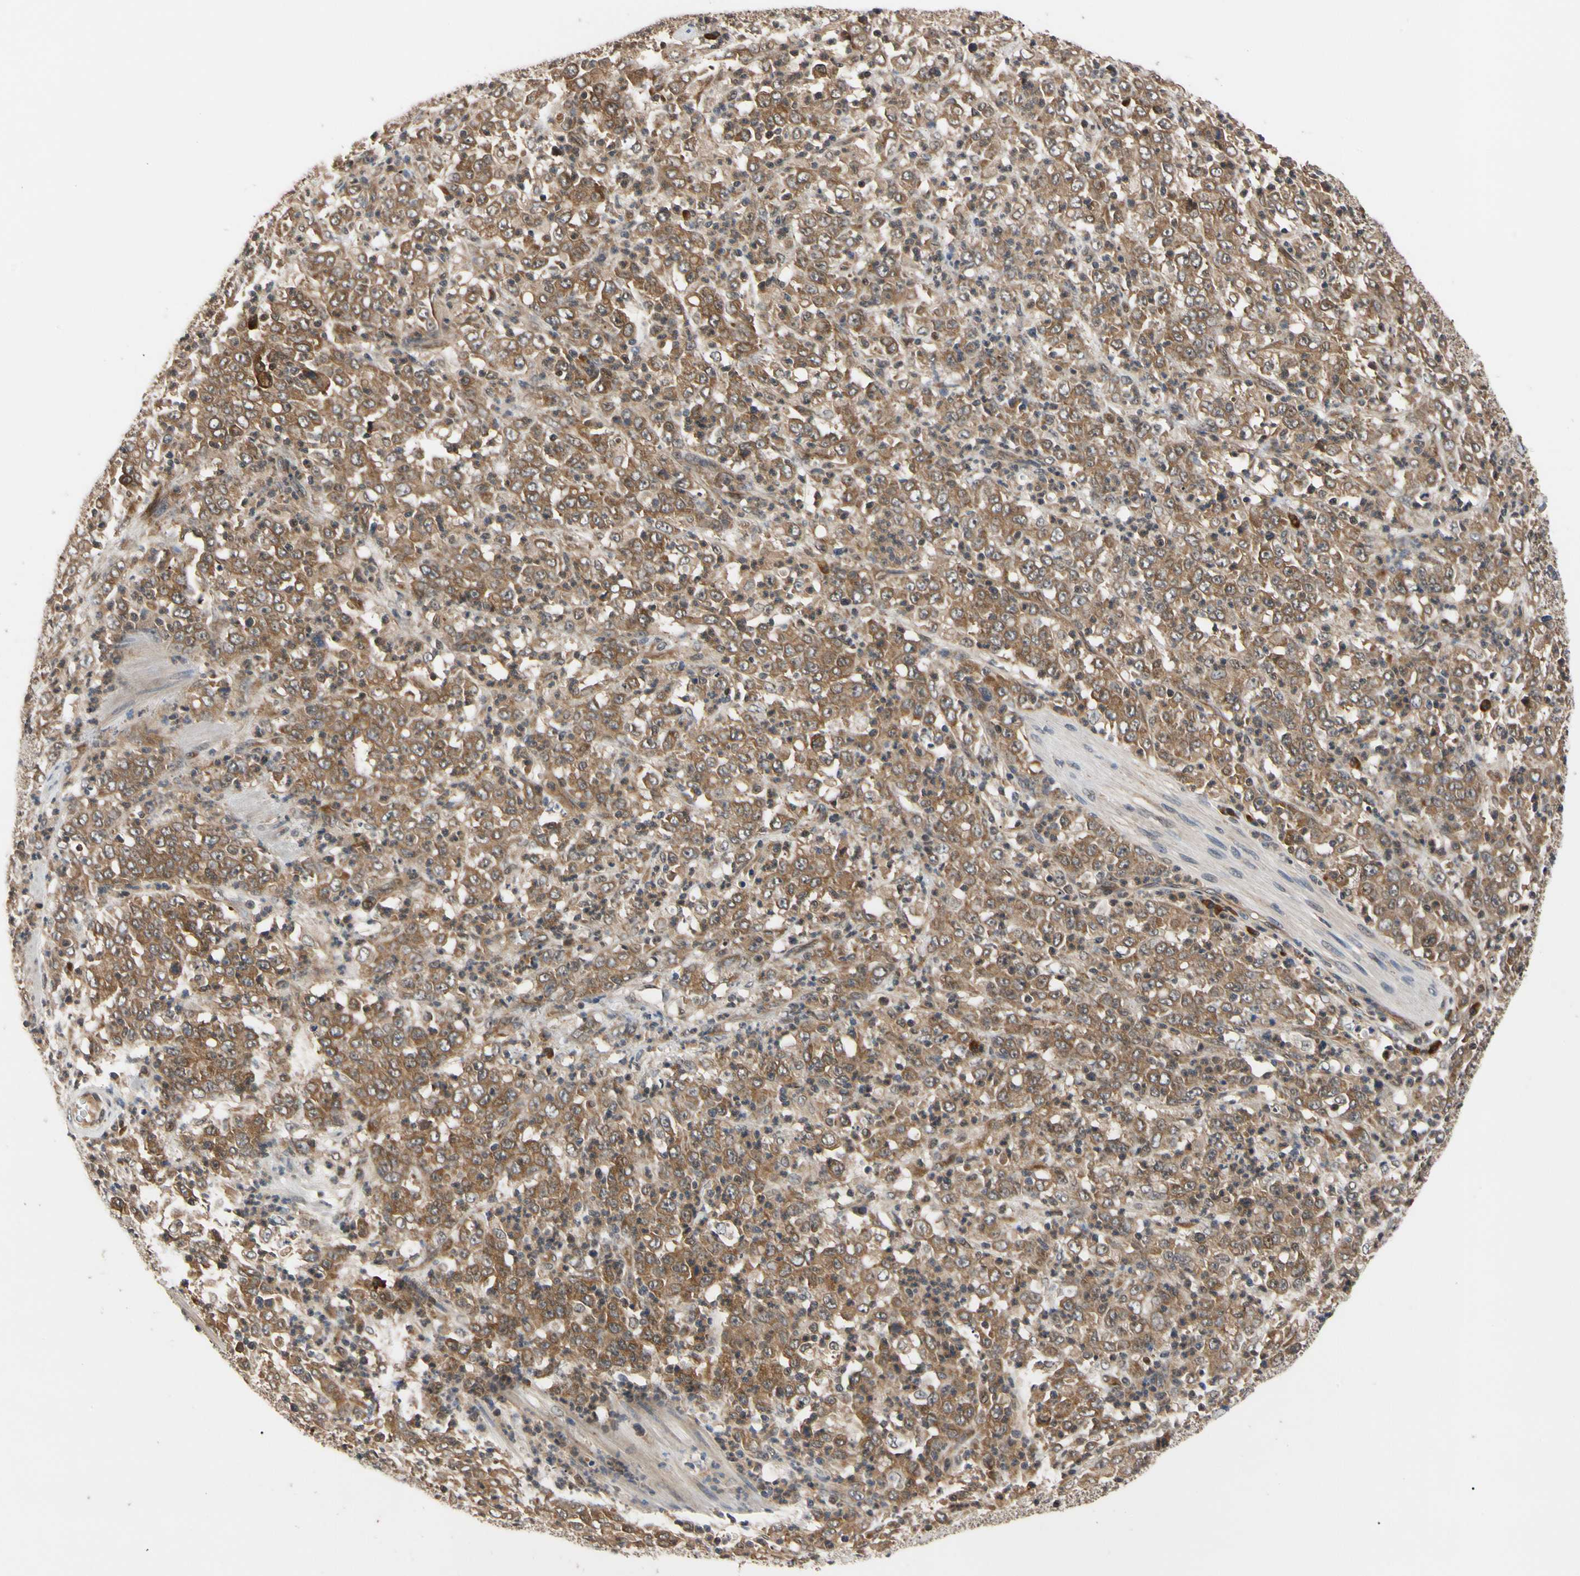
{"staining": {"intensity": "moderate", "quantity": ">75%", "location": "cytoplasmic/membranous"}, "tissue": "stomach cancer", "cell_type": "Tumor cells", "image_type": "cancer", "snomed": [{"axis": "morphology", "description": "Adenocarcinoma, NOS"}, {"axis": "topography", "description": "Stomach, lower"}], "caption": "The photomicrograph demonstrates staining of stomach adenocarcinoma, revealing moderate cytoplasmic/membranous protein expression (brown color) within tumor cells.", "gene": "CYTIP", "patient": {"sex": "female", "age": 71}}